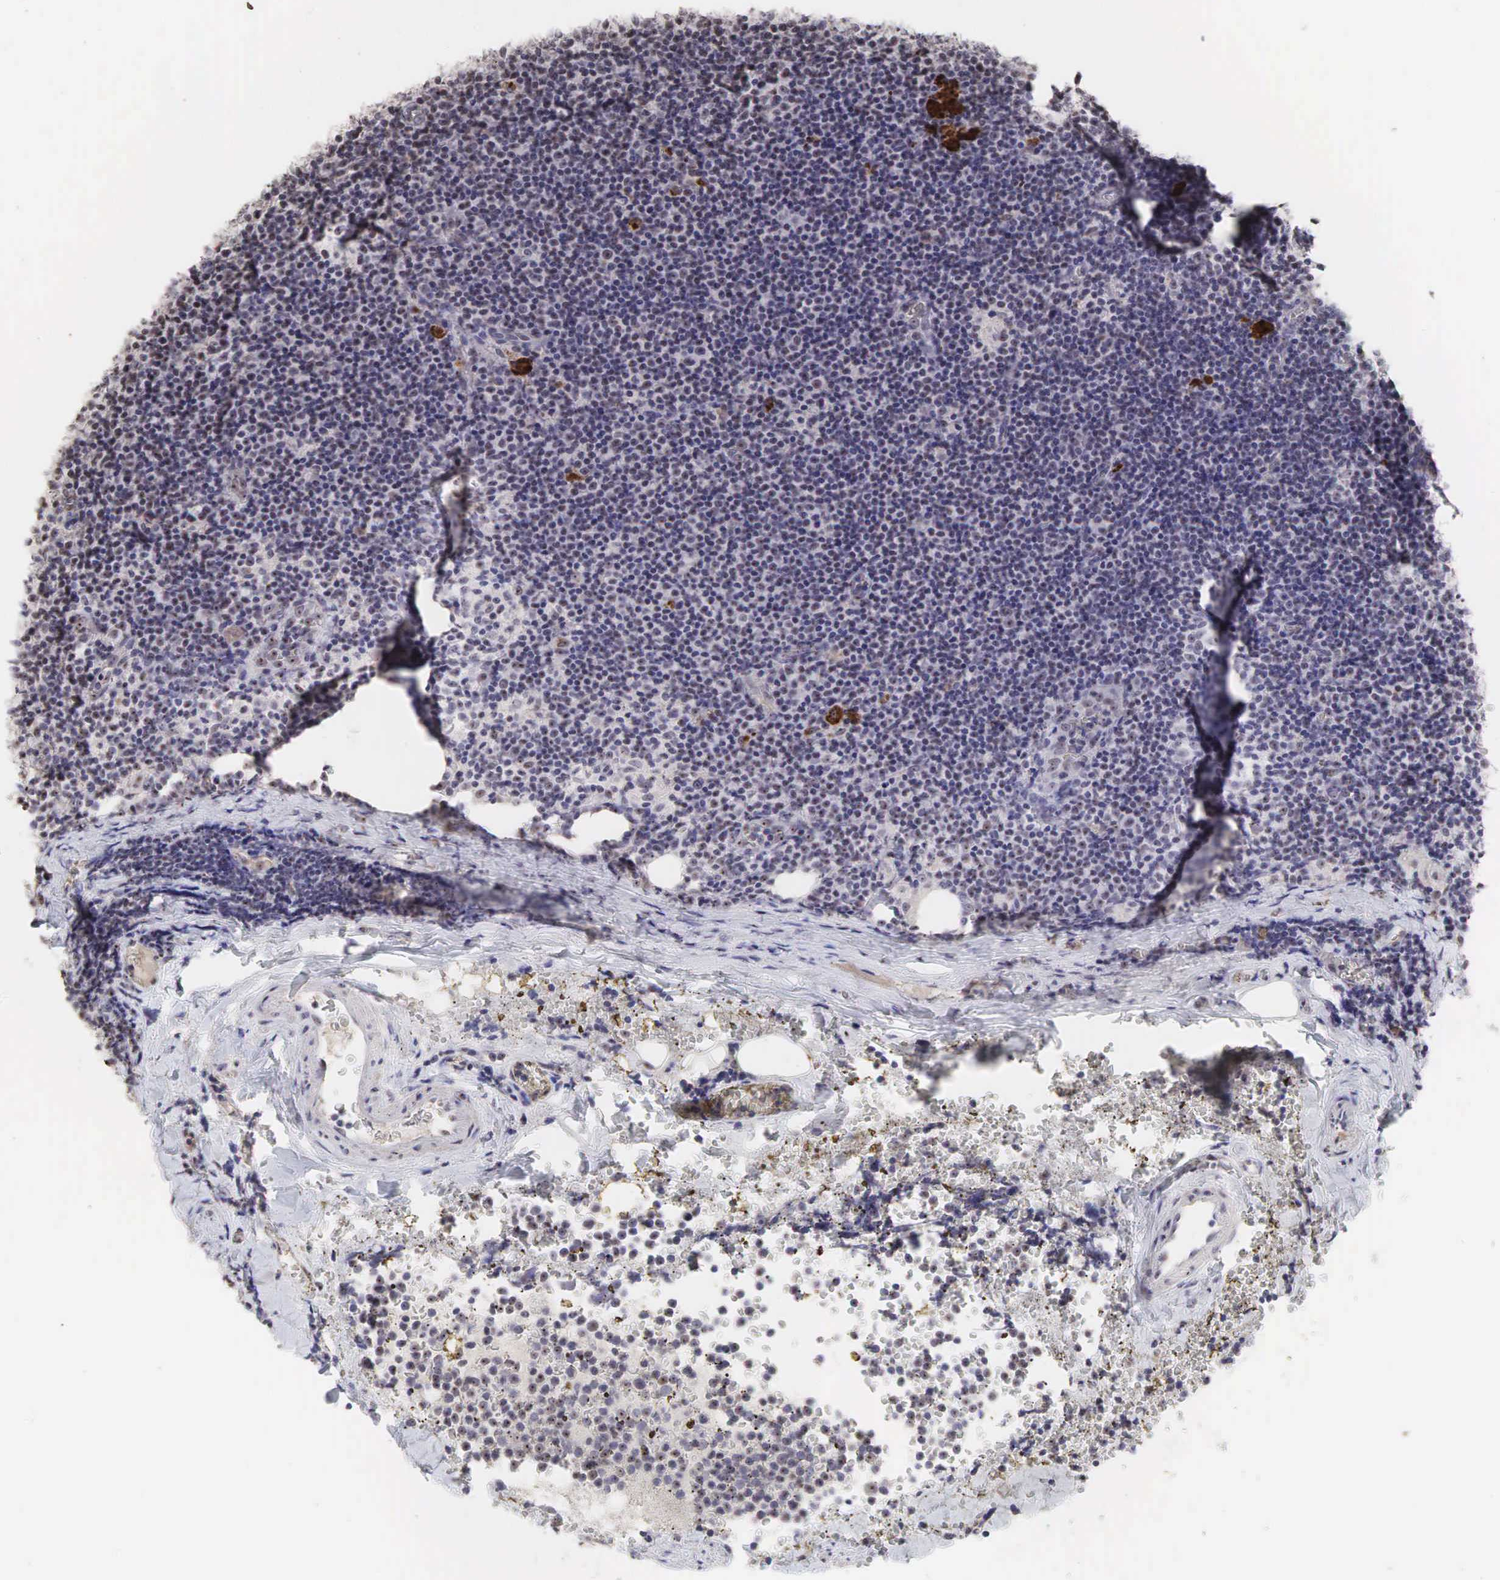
{"staining": {"intensity": "negative", "quantity": "none", "location": "none"}, "tissue": "lymphoma", "cell_type": "Tumor cells", "image_type": "cancer", "snomed": [{"axis": "morphology", "description": "Malignant lymphoma, non-Hodgkin's type, Low grade"}, {"axis": "topography", "description": "Lymph node"}], "caption": "The histopathology image exhibits no significant expression in tumor cells of lymphoma. Brightfield microscopy of immunohistochemistry (IHC) stained with DAB (3,3'-diaminobenzidine) (brown) and hematoxylin (blue), captured at high magnification.", "gene": "DKC1", "patient": {"sex": "male", "age": 57}}